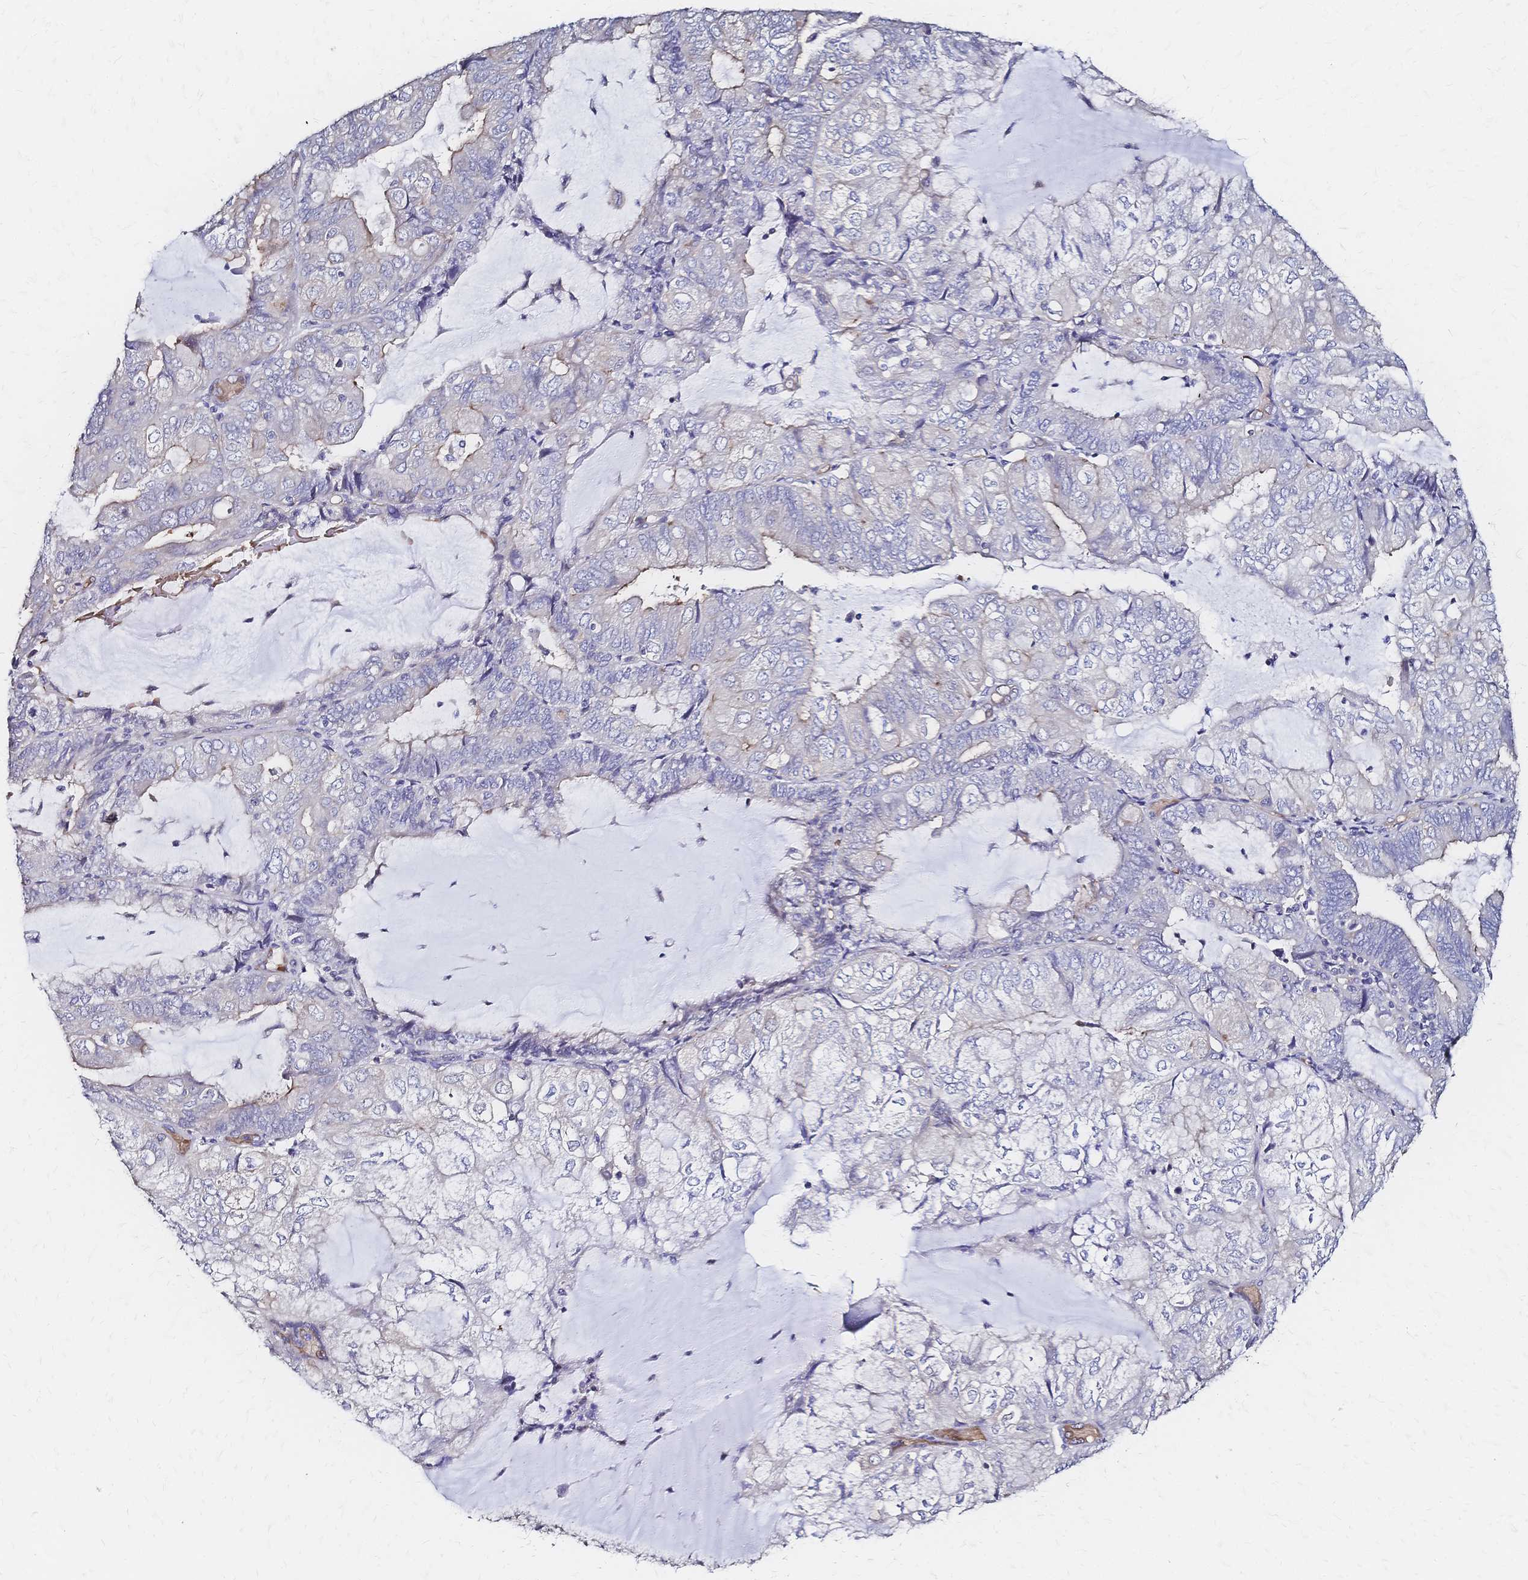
{"staining": {"intensity": "negative", "quantity": "none", "location": "none"}, "tissue": "endometrial cancer", "cell_type": "Tumor cells", "image_type": "cancer", "snomed": [{"axis": "morphology", "description": "Adenocarcinoma, NOS"}, {"axis": "topography", "description": "Endometrium"}], "caption": "IHC histopathology image of neoplastic tissue: endometrial cancer (adenocarcinoma) stained with DAB demonstrates no significant protein expression in tumor cells. (Brightfield microscopy of DAB immunohistochemistry (IHC) at high magnification).", "gene": "SLC5A1", "patient": {"sex": "female", "age": 81}}